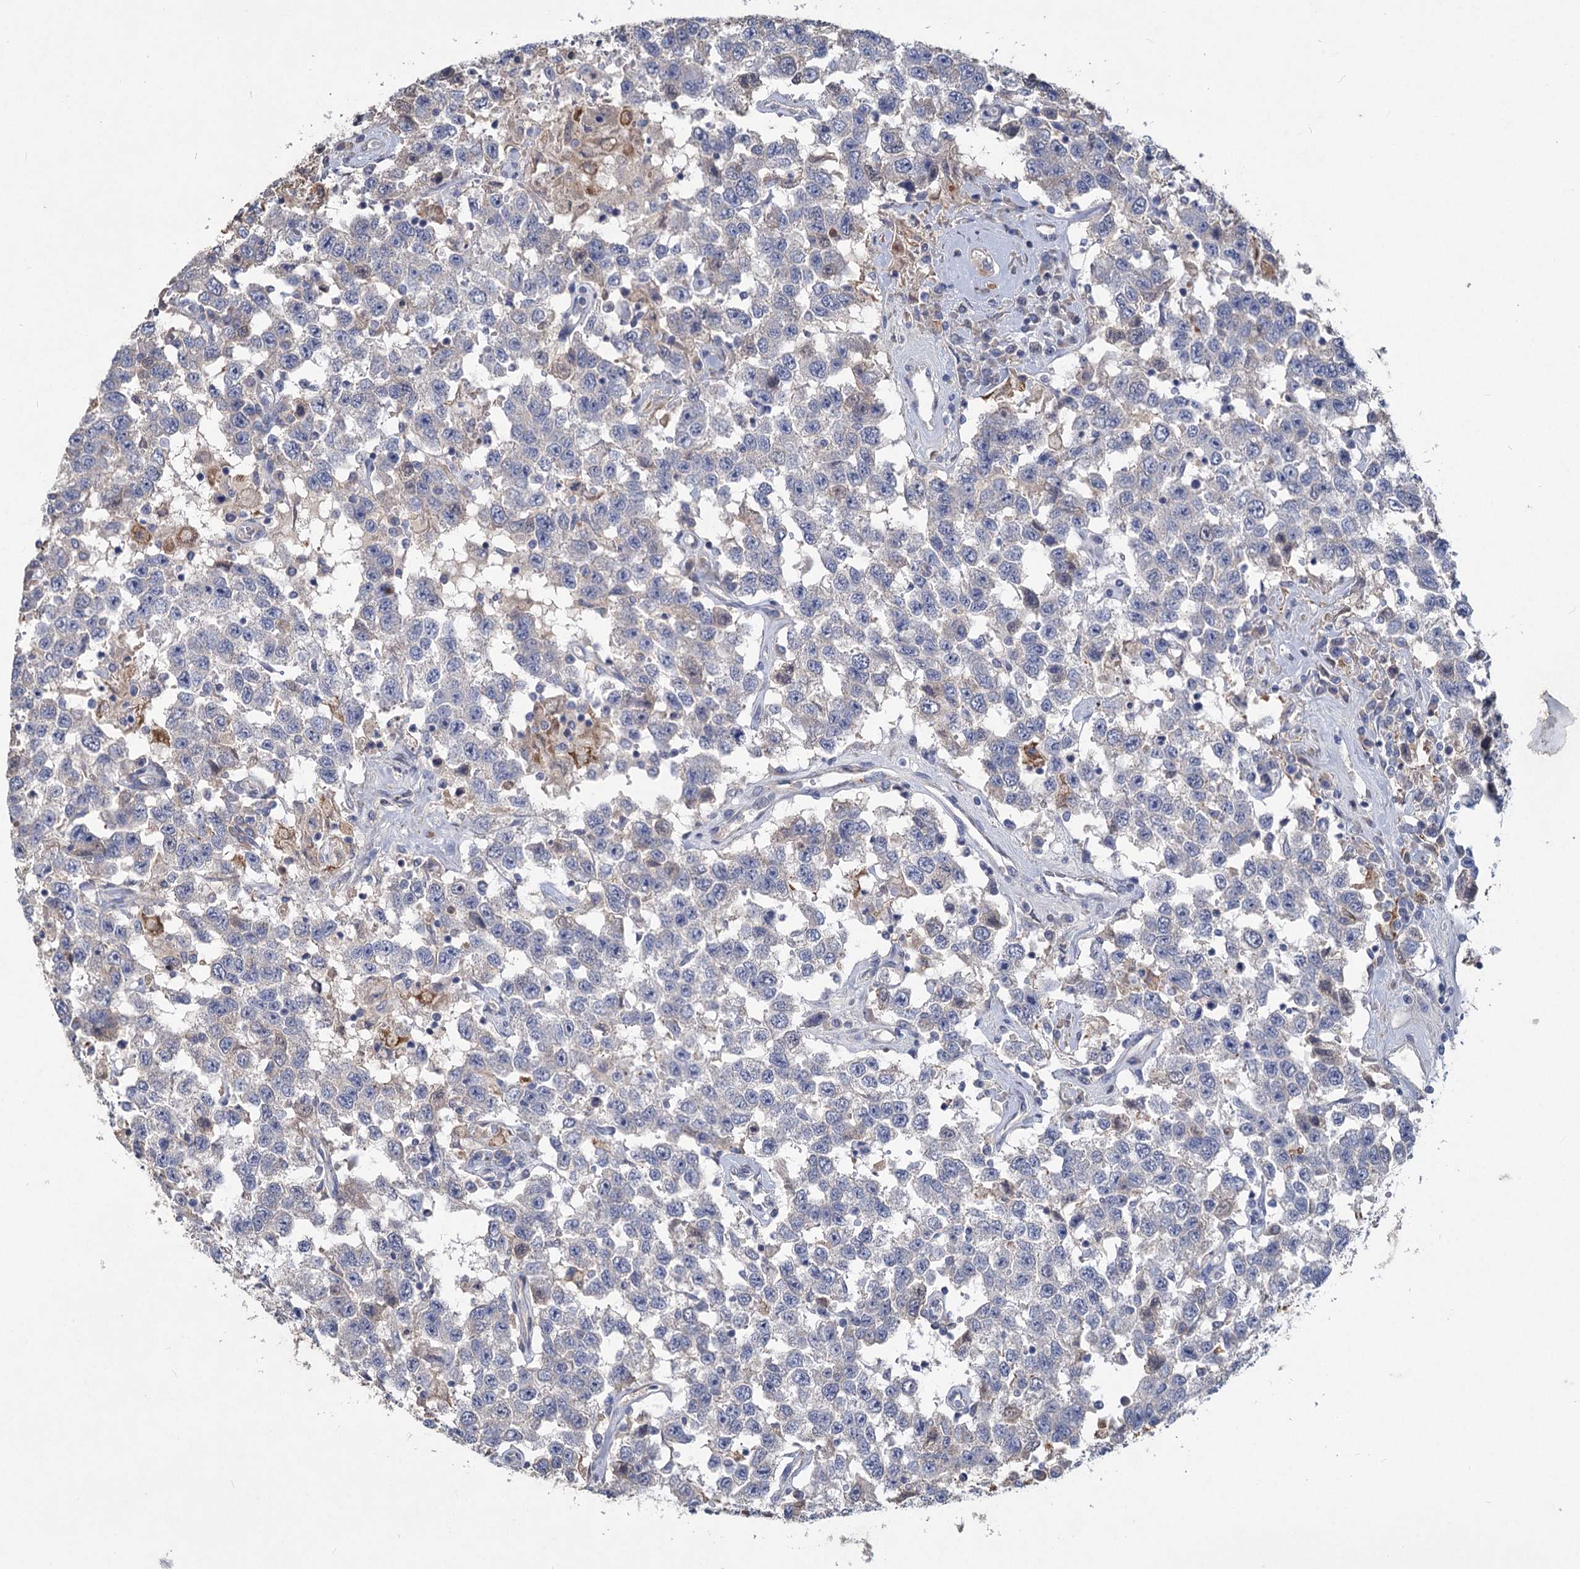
{"staining": {"intensity": "negative", "quantity": "none", "location": "none"}, "tissue": "testis cancer", "cell_type": "Tumor cells", "image_type": "cancer", "snomed": [{"axis": "morphology", "description": "Seminoma, NOS"}, {"axis": "topography", "description": "Testis"}], "caption": "Human testis cancer (seminoma) stained for a protein using IHC demonstrates no positivity in tumor cells.", "gene": "HES2", "patient": {"sex": "male", "age": 41}}